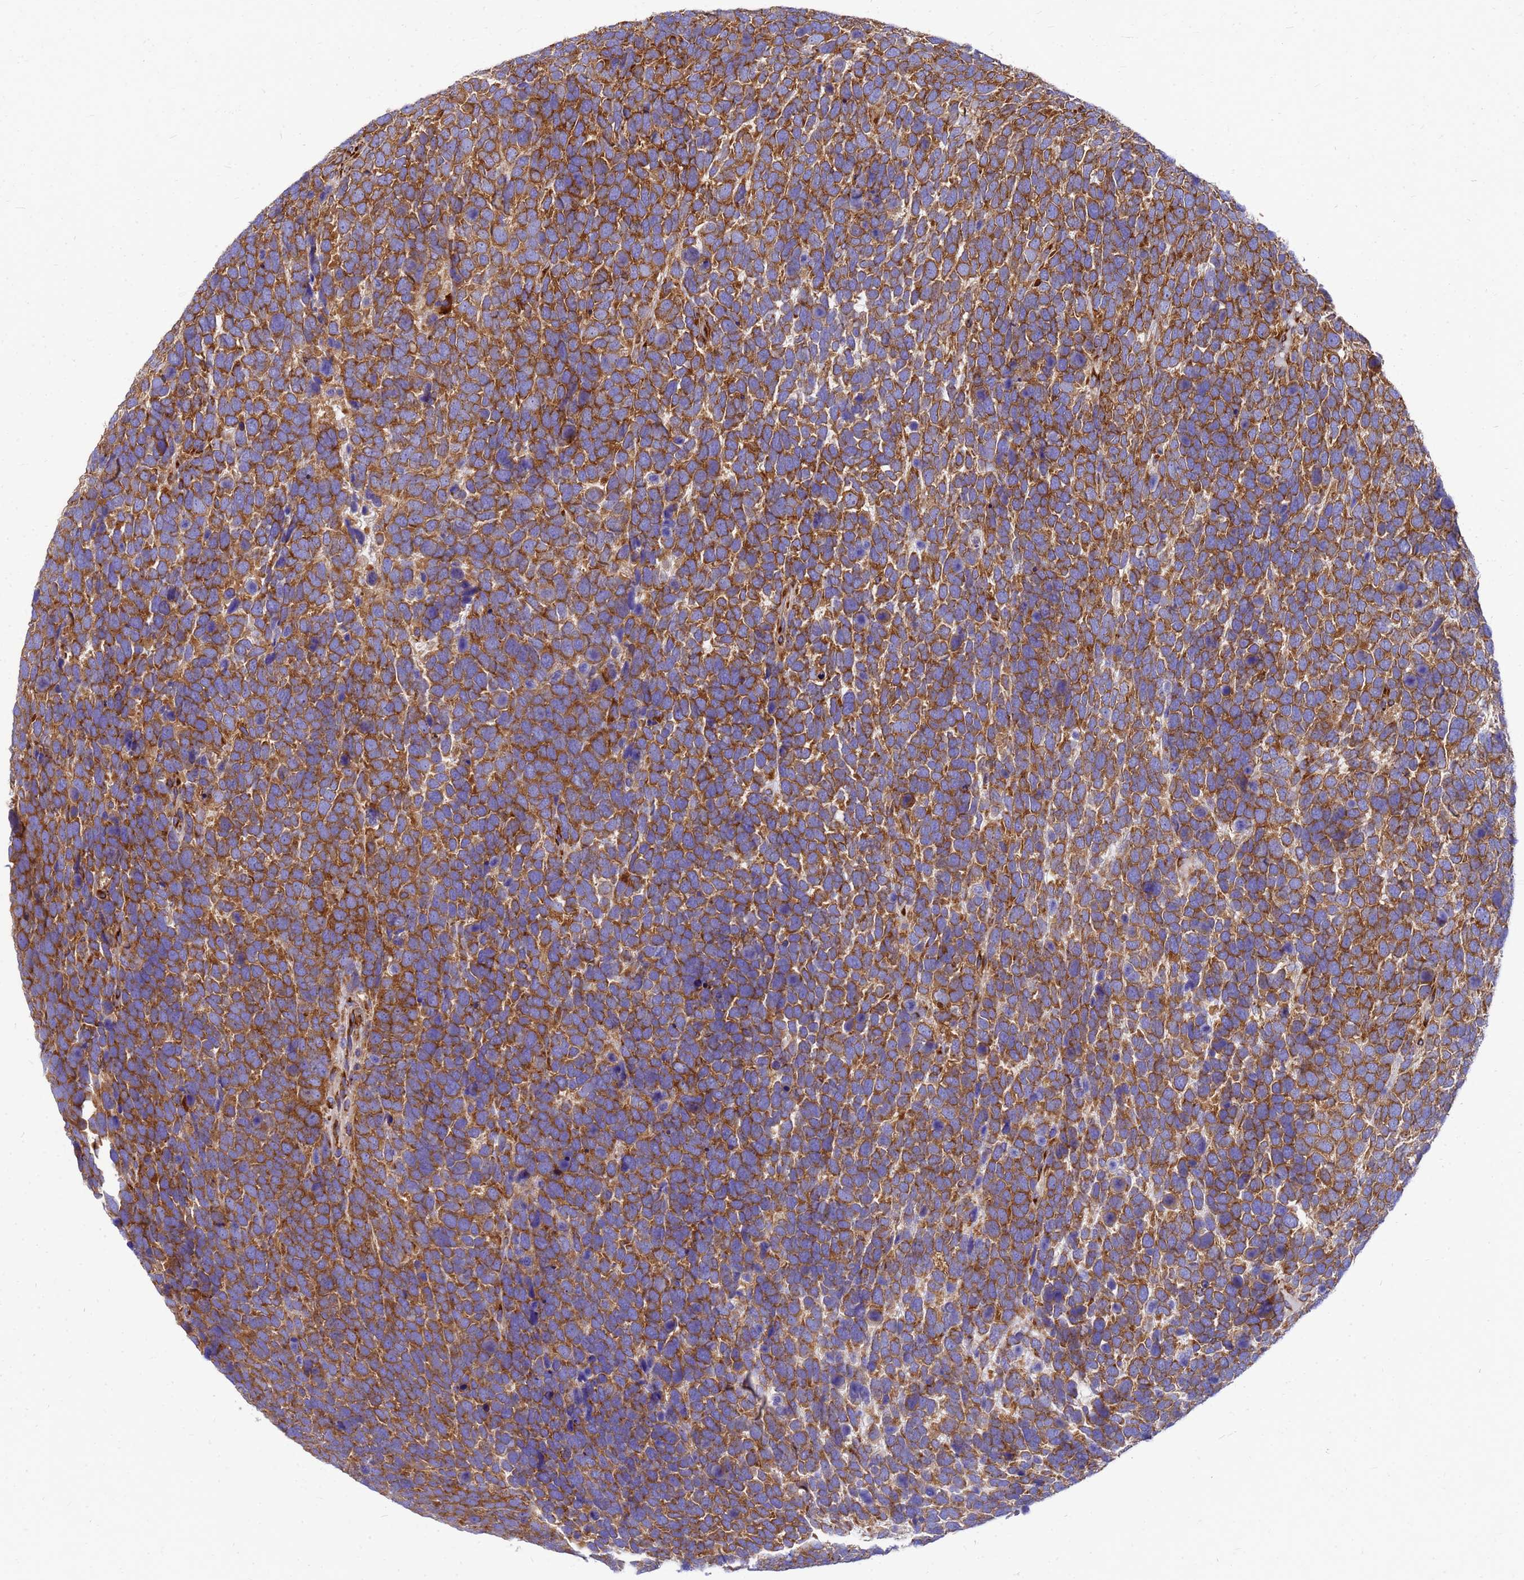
{"staining": {"intensity": "strong", "quantity": ">75%", "location": "cytoplasmic/membranous"}, "tissue": "urothelial cancer", "cell_type": "Tumor cells", "image_type": "cancer", "snomed": [{"axis": "morphology", "description": "Urothelial carcinoma, High grade"}, {"axis": "topography", "description": "Urinary bladder"}], "caption": "Tumor cells reveal high levels of strong cytoplasmic/membranous expression in approximately >75% of cells in urothelial cancer.", "gene": "EEF1D", "patient": {"sex": "female", "age": 82}}